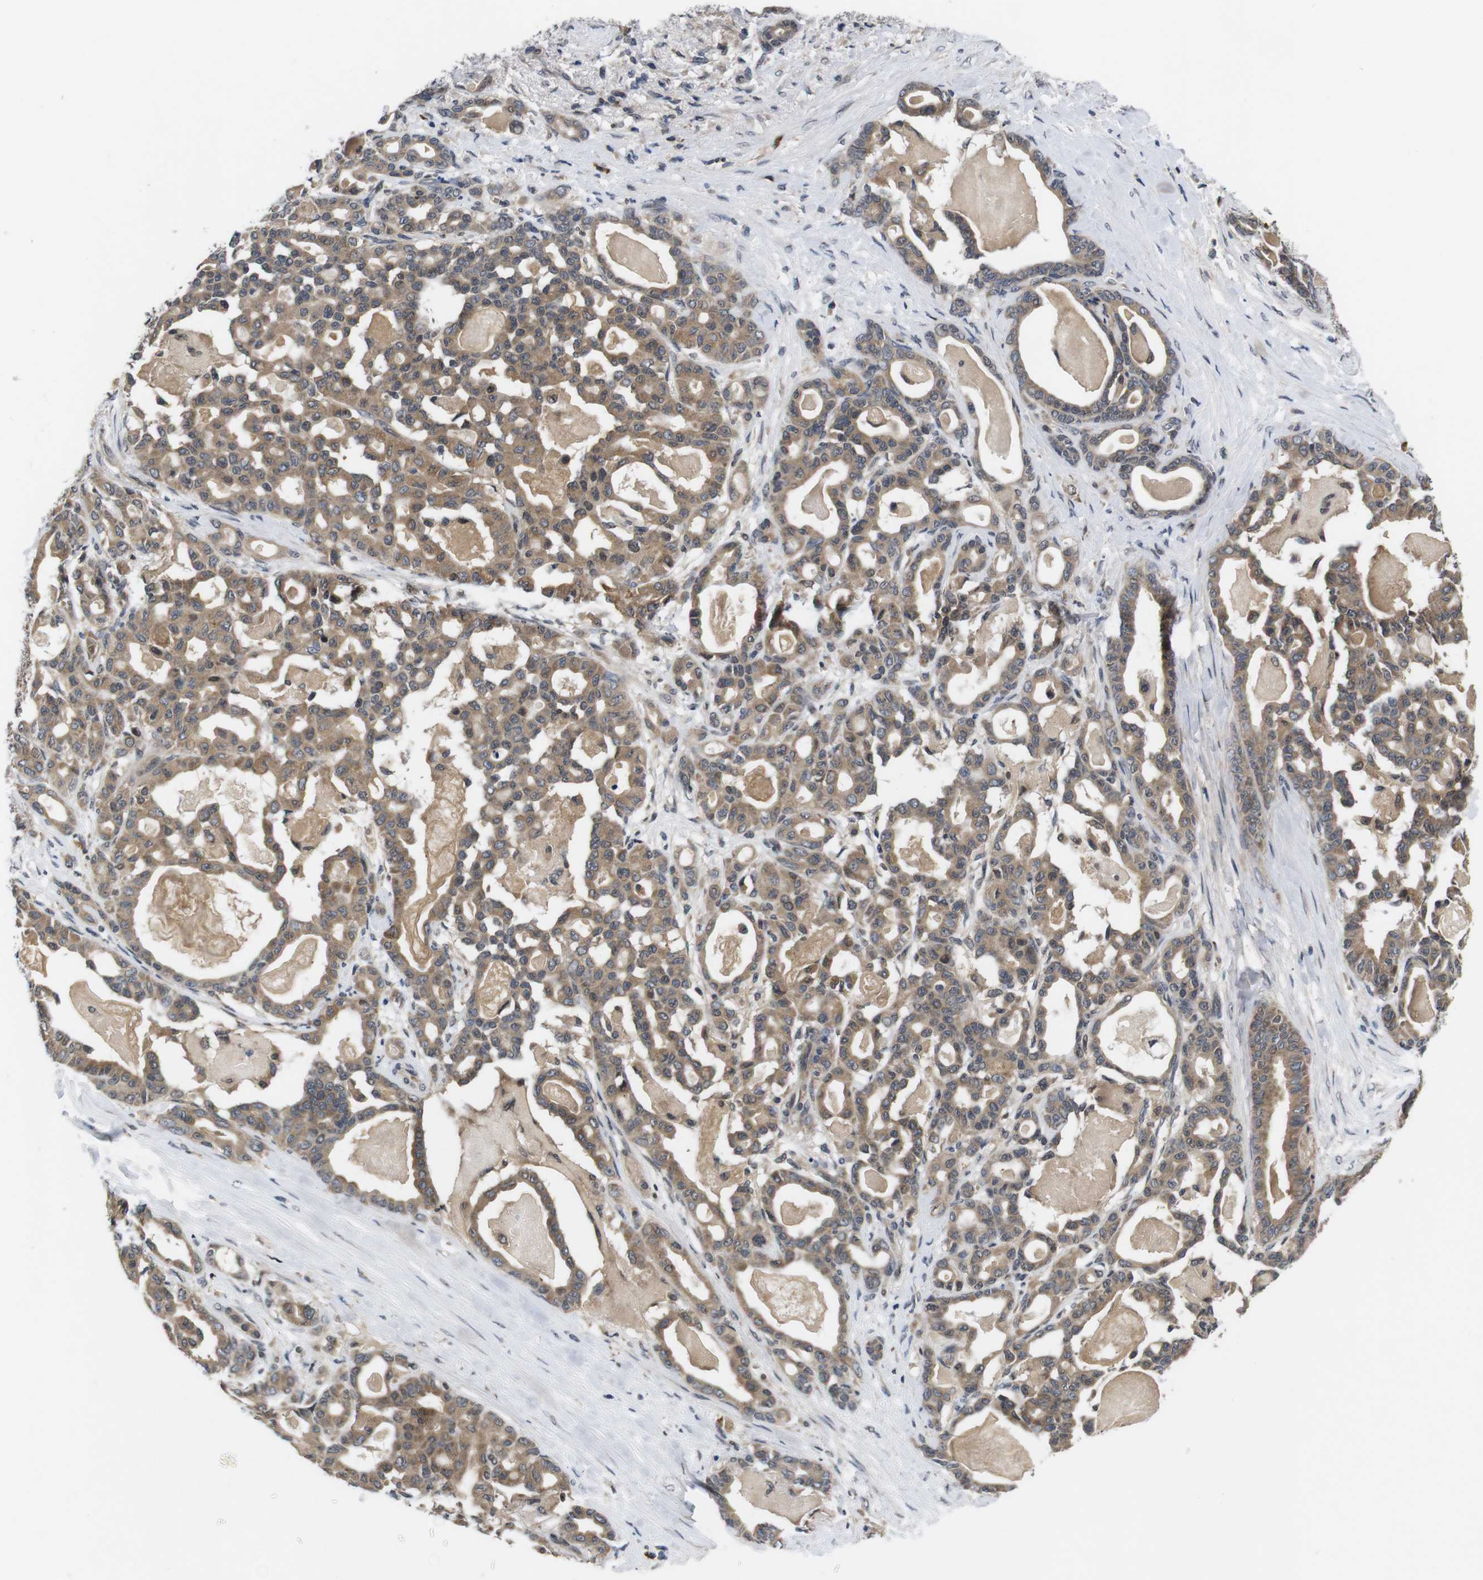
{"staining": {"intensity": "moderate", "quantity": ">75%", "location": "cytoplasmic/membranous"}, "tissue": "pancreatic cancer", "cell_type": "Tumor cells", "image_type": "cancer", "snomed": [{"axis": "morphology", "description": "Adenocarcinoma, NOS"}, {"axis": "topography", "description": "Pancreas"}], "caption": "The photomicrograph displays a brown stain indicating the presence of a protein in the cytoplasmic/membranous of tumor cells in pancreatic cancer (adenocarcinoma).", "gene": "ZBTB46", "patient": {"sex": "male", "age": 63}}